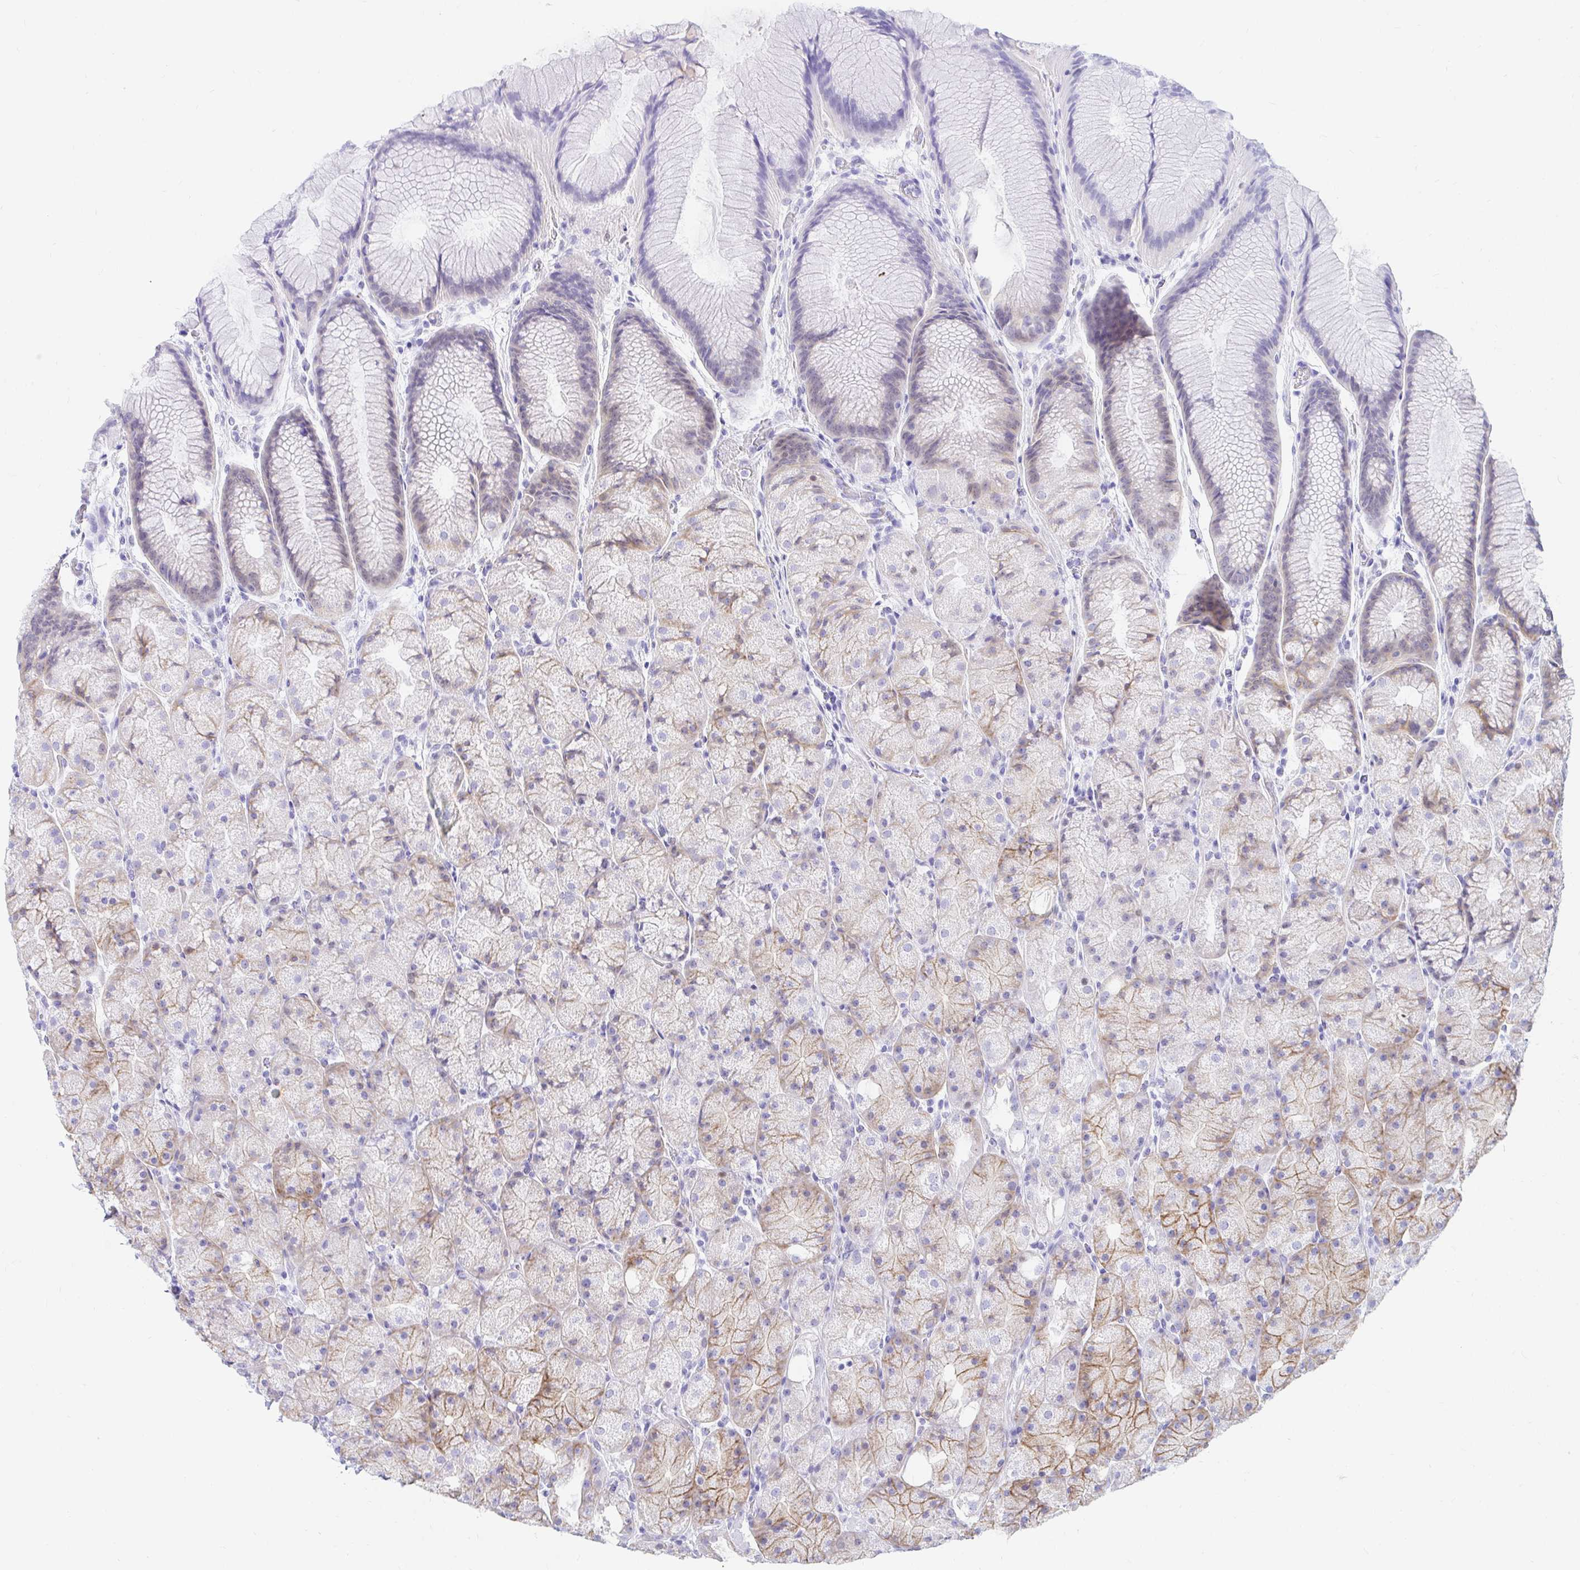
{"staining": {"intensity": "moderate", "quantity": "<25%", "location": "cytoplasmic/membranous"}, "tissue": "stomach", "cell_type": "Glandular cells", "image_type": "normal", "snomed": [{"axis": "morphology", "description": "Normal tissue, NOS"}, {"axis": "topography", "description": "Stomach, upper"}, {"axis": "topography", "description": "Stomach"}], "caption": "IHC of benign stomach reveals low levels of moderate cytoplasmic/membranous expression in approximately <25% of glandular cells.", "gene": "OR6T1", "patient": {"sex": "male", "age": 48}}